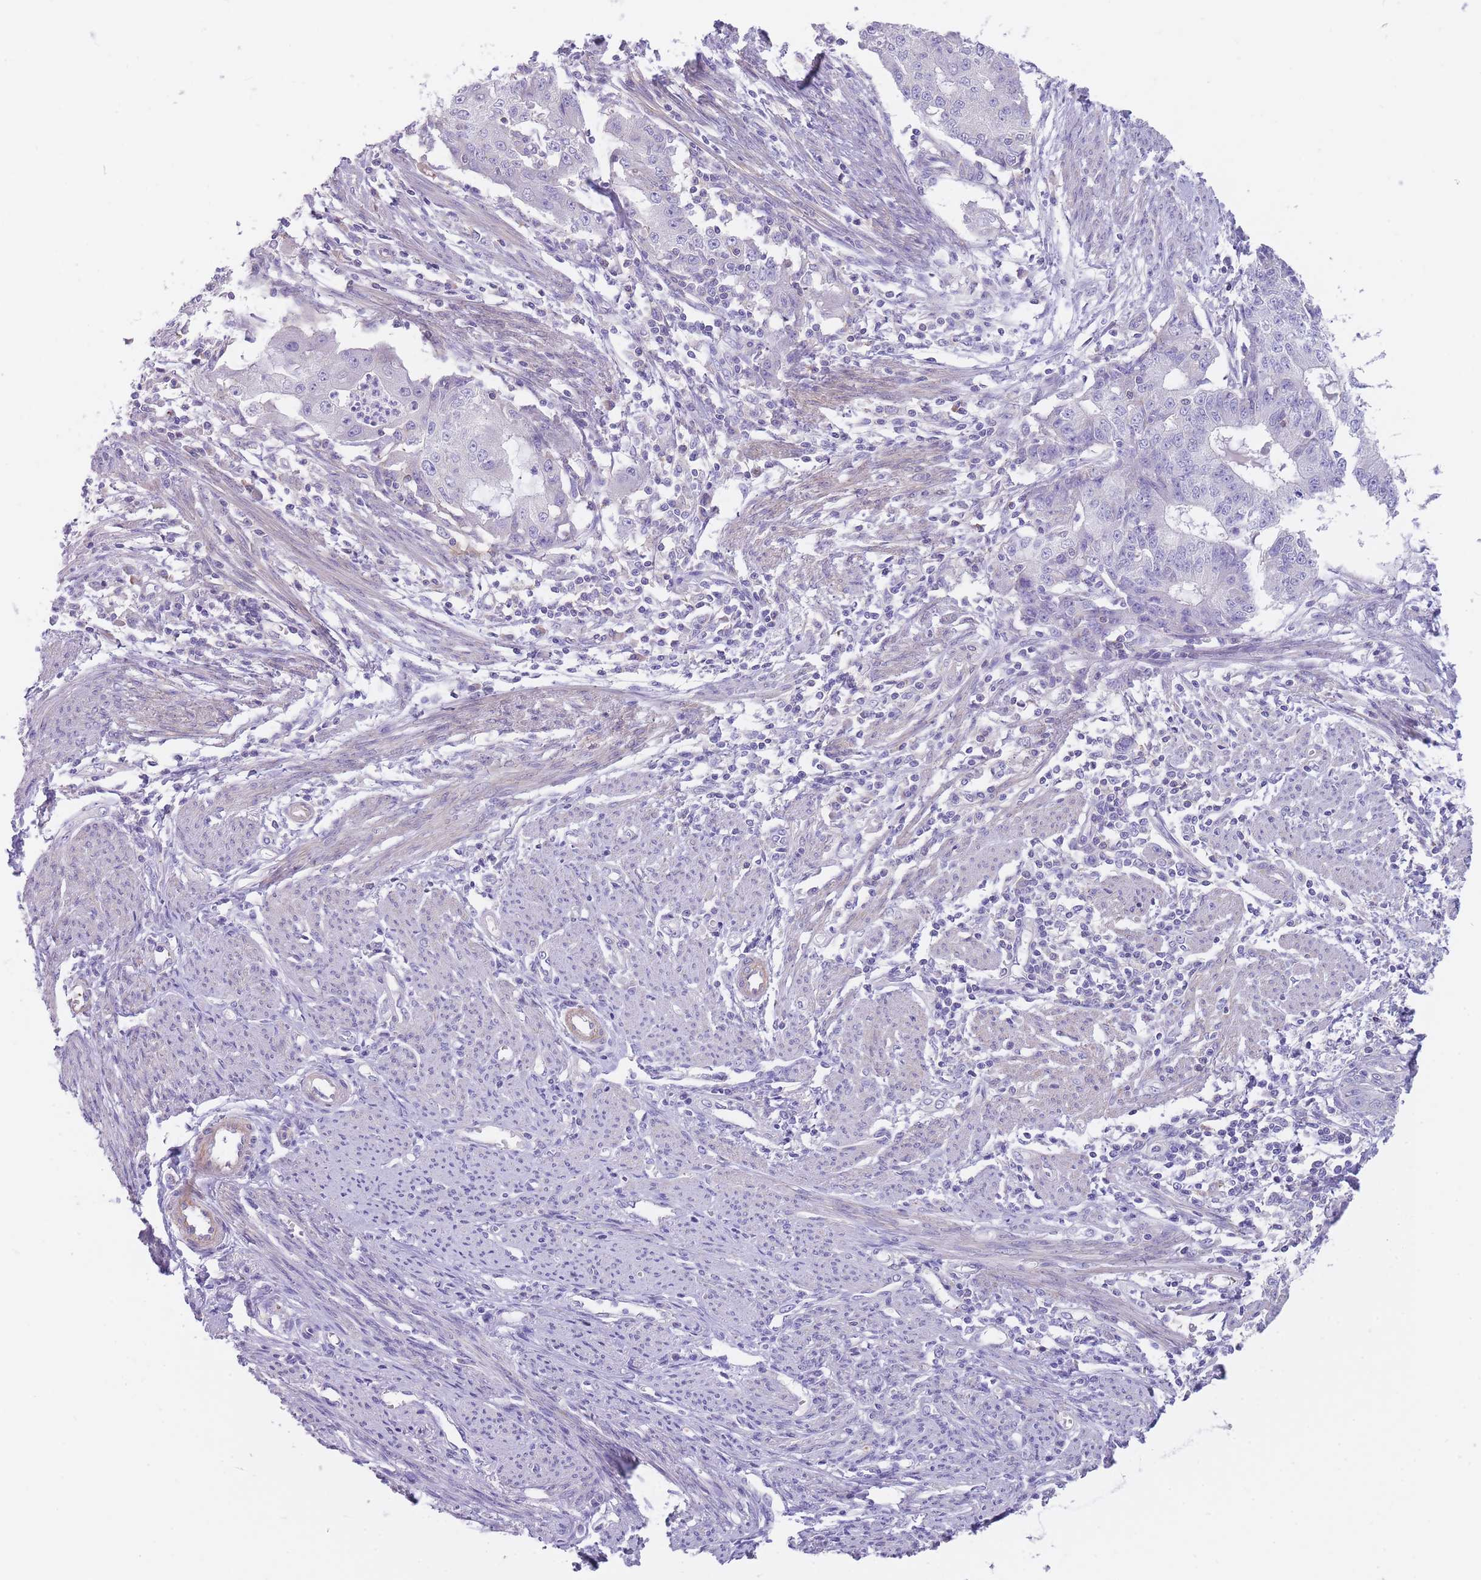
{"staining": {"intensity": "negative", "quantity": "none", "location": "none"}, "tissue": "endometrial cancer", "cell_type": "Tumor cells", "image_type": "cancer", "snomed": [{"axis": "morphology", "description": "Adenocarcinoma, NOS"}, {"axis": "topography", "description": "Endometrium"}], "caption": "Immunohistochemical staining of endometrial cancer displays no significant expression in tumor cells. (DAB immunohistochemistry visualized using brightfield microscopy, high magnification).", "gene": "LDB3", "patient": {"sex": "female", "age": 56}}